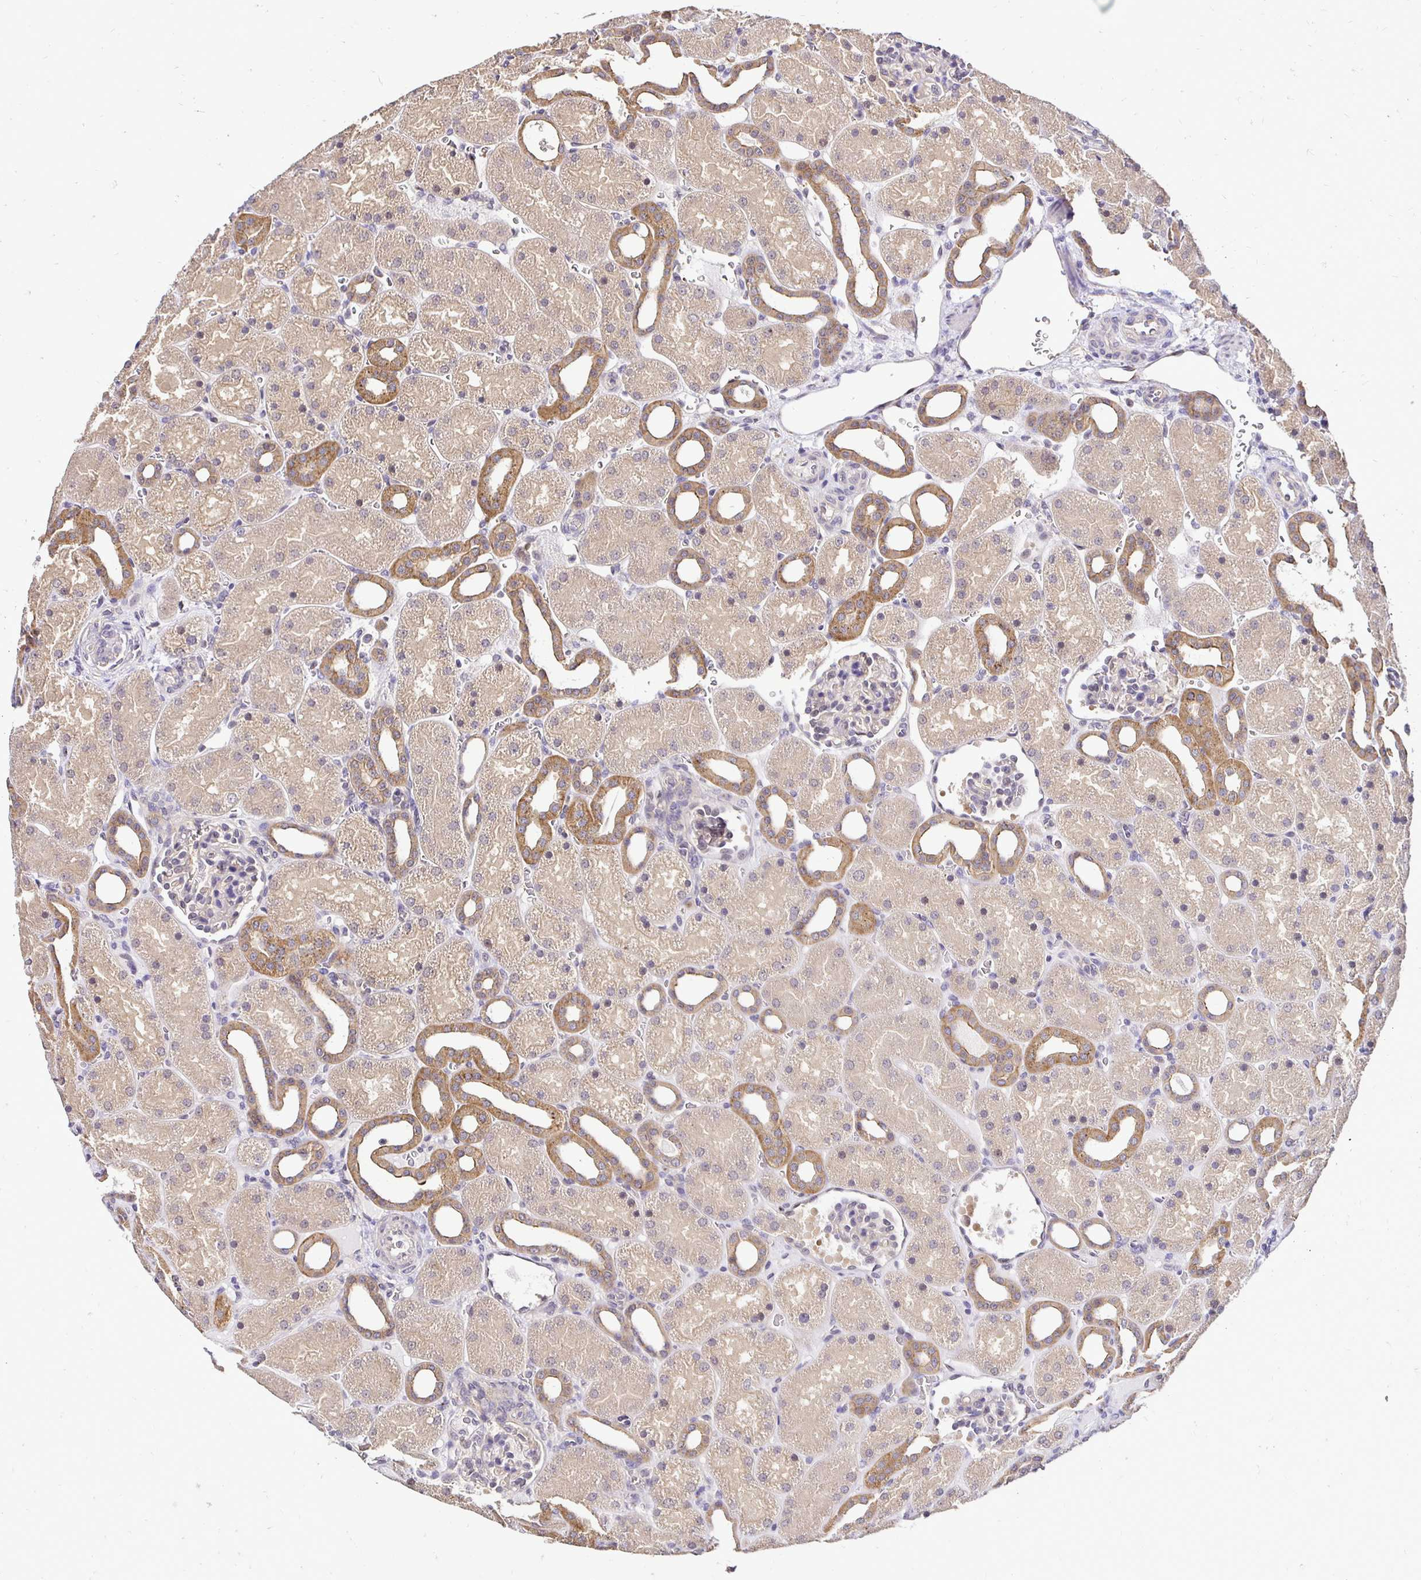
{"staining": {"intensity": "negative", "quantity": "none", "location": "none"}, "tissue": "kidney", "cell_type": "Cells in glomeruli", "image_type": "normal", "snomed": [{"axis": "morphology", "description": "Normal tissue, NOS"}, {"axis": "topography", "description": "Kidney"}], "caption": "IHC photomicrograph of normal kidney: human kidney stained with DAB shows no significant protein positivity in cells in glomeruli.", "gene": "SLC9A1", "patient": {"sex": "male", "age": 2}}